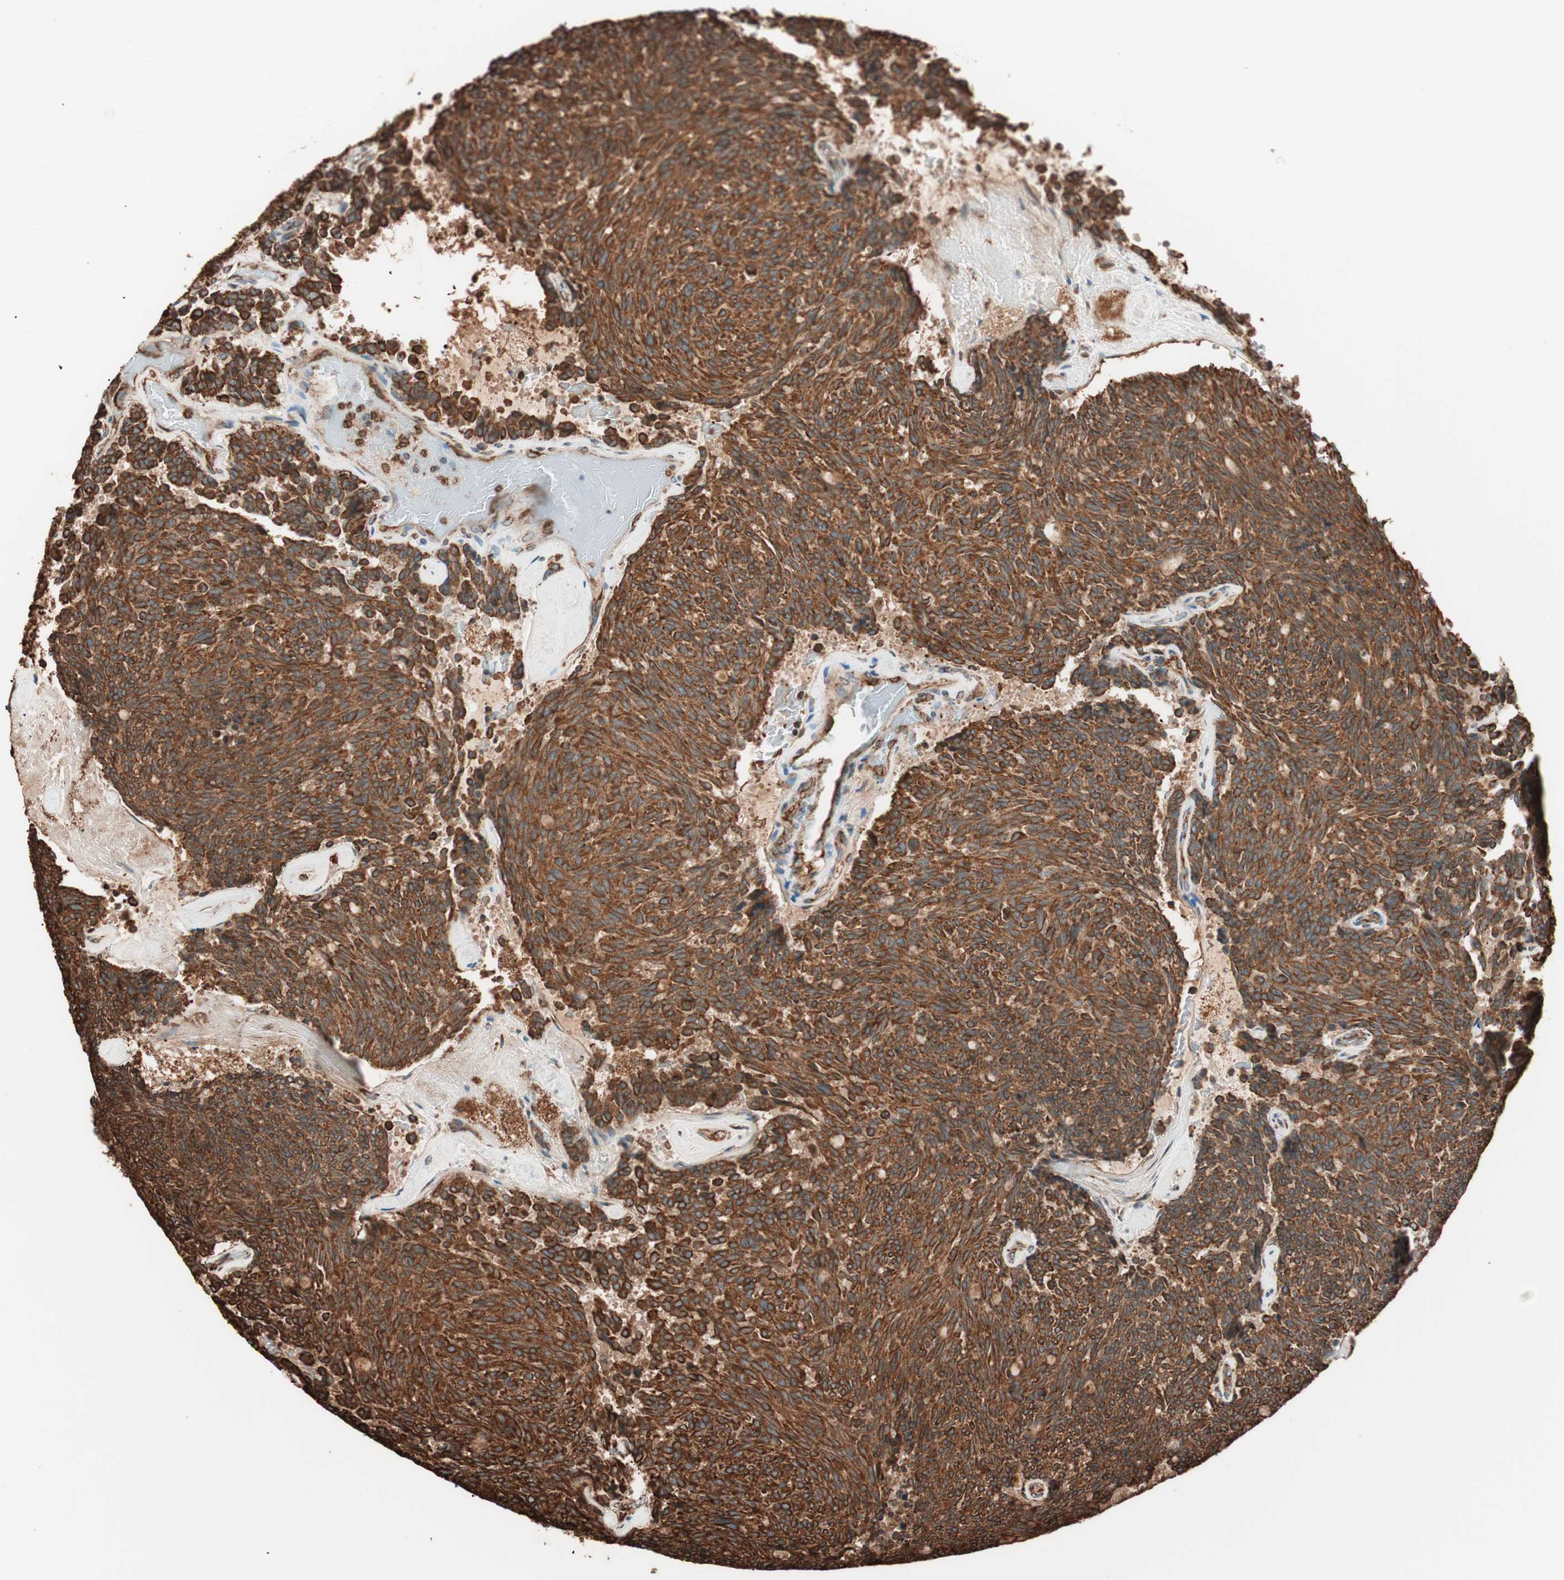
{"staining": {"intensity": "strong", "quantity": ">75%", "location": "cytoplasmic/membranous"}, "tissue": "carcinoid", "cell_type": "Tumor cells", "image_type": "cancer", "snomed": [{"axis": "morphology", "description": "Carcinoid, malignant, NOS"}, {"axis": "topography", "description": "Pancreas"}], "caption": "This is an image of immunohistochemistry (IHC) staining of carcinoid (malignant), which shows strong expression in the cytoplasmic/membranous of tumor cells.", "gene": "VEGFA", "patient": {"sex": "female", "age": 54}}